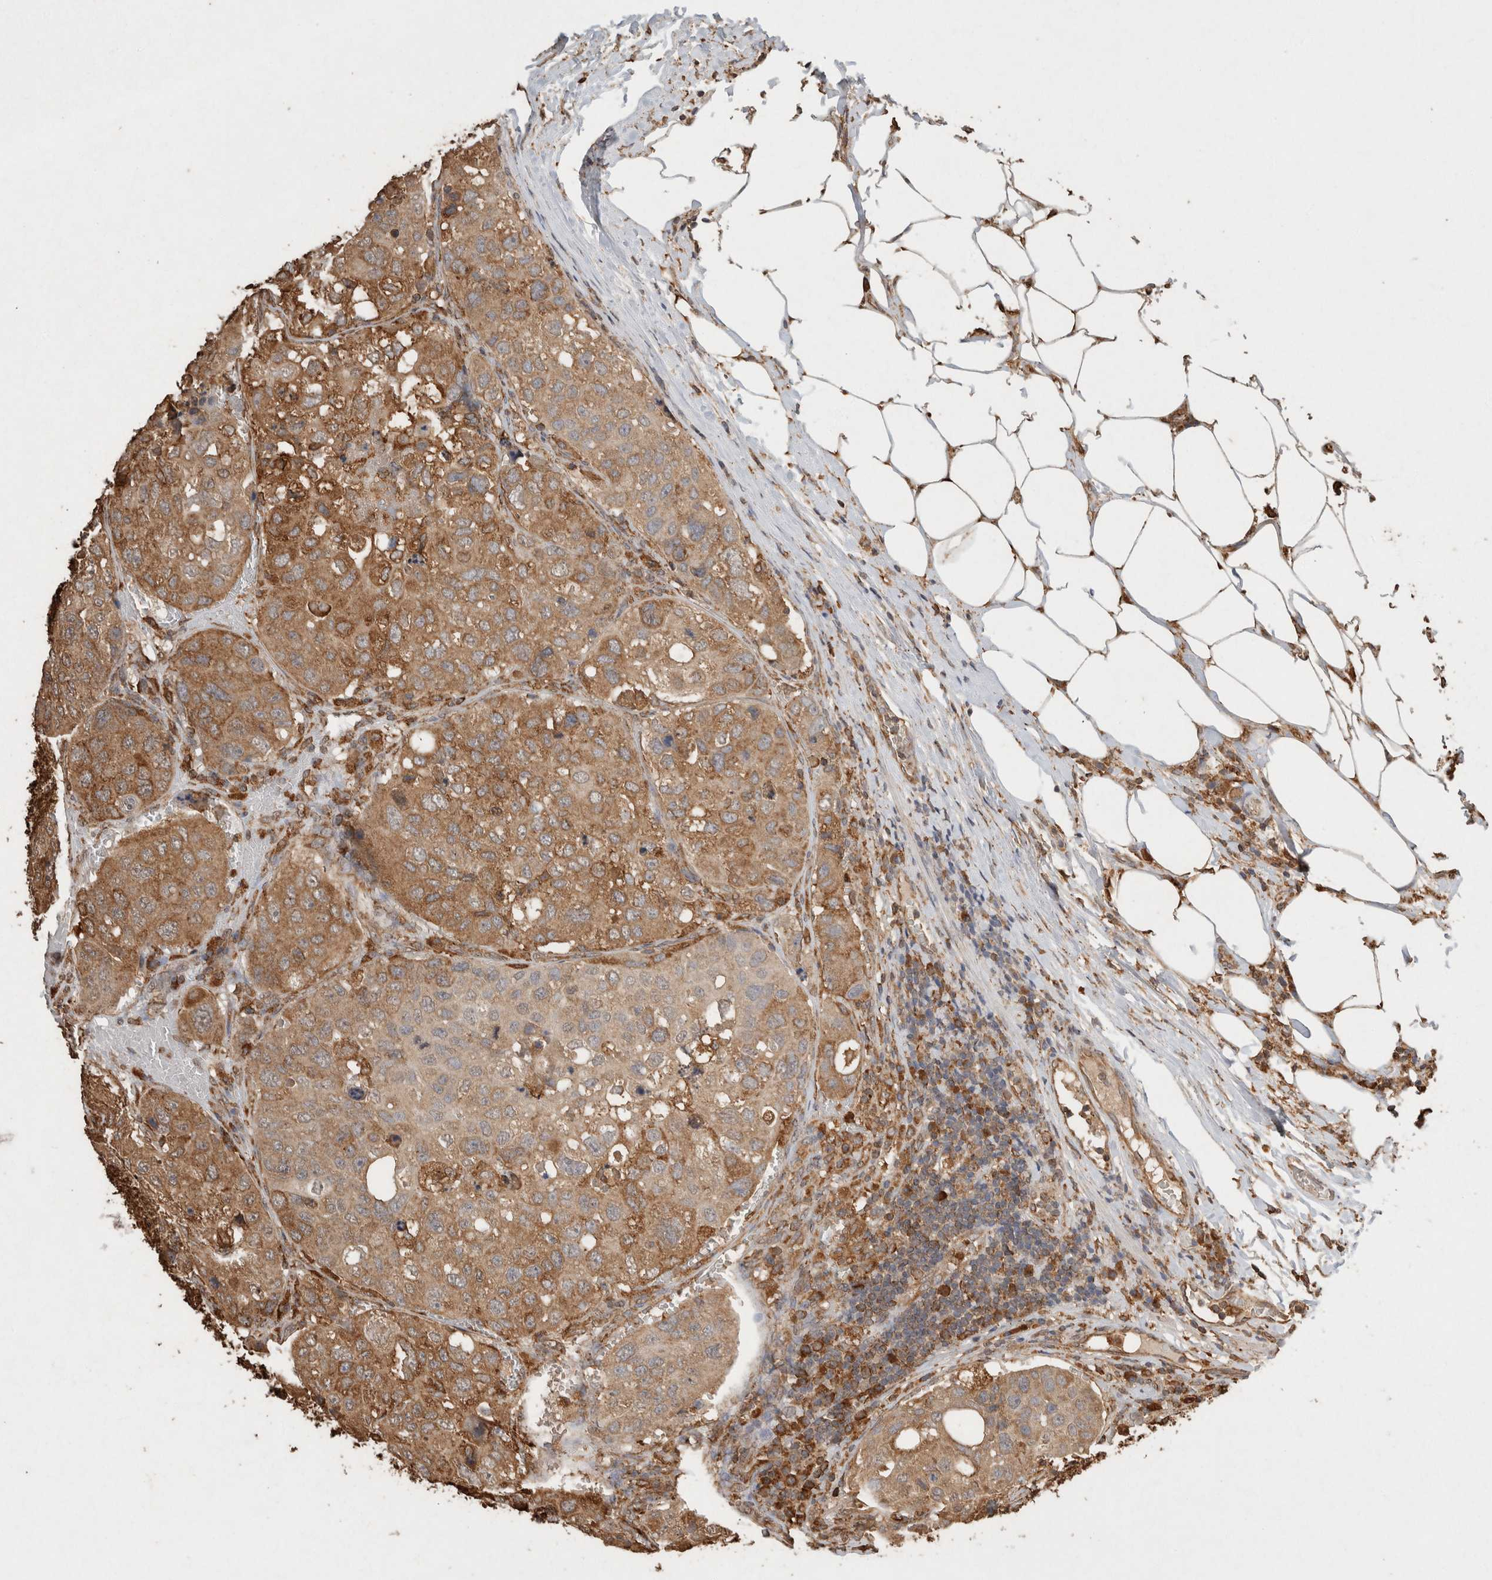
{"staining": {"intensity": "moderate", "quantity": "25%-75%", "location": "cytoplasmic/membranous"}, "tissue": "urothelial cancer", "cell_type": "Tumor cells", "image_type": "cancer", "snomed": [{"axis": "morphology", "description": "Urothelial carcinoma, High grade"}, {"axis": "topography", "description": "Lymph node"}, {"axis": "topography", "description": "Urinary bladder"}], "caption": "This is a photomicrograph of immunohistochemistry (IHC) staining of high-grade urothelial carcinoma, which shows moderate positivity in the cytoplasmic/membranous of tumor cells.", "gene": "ERAP1", "patient": {"sex": "male", "age": 51}}